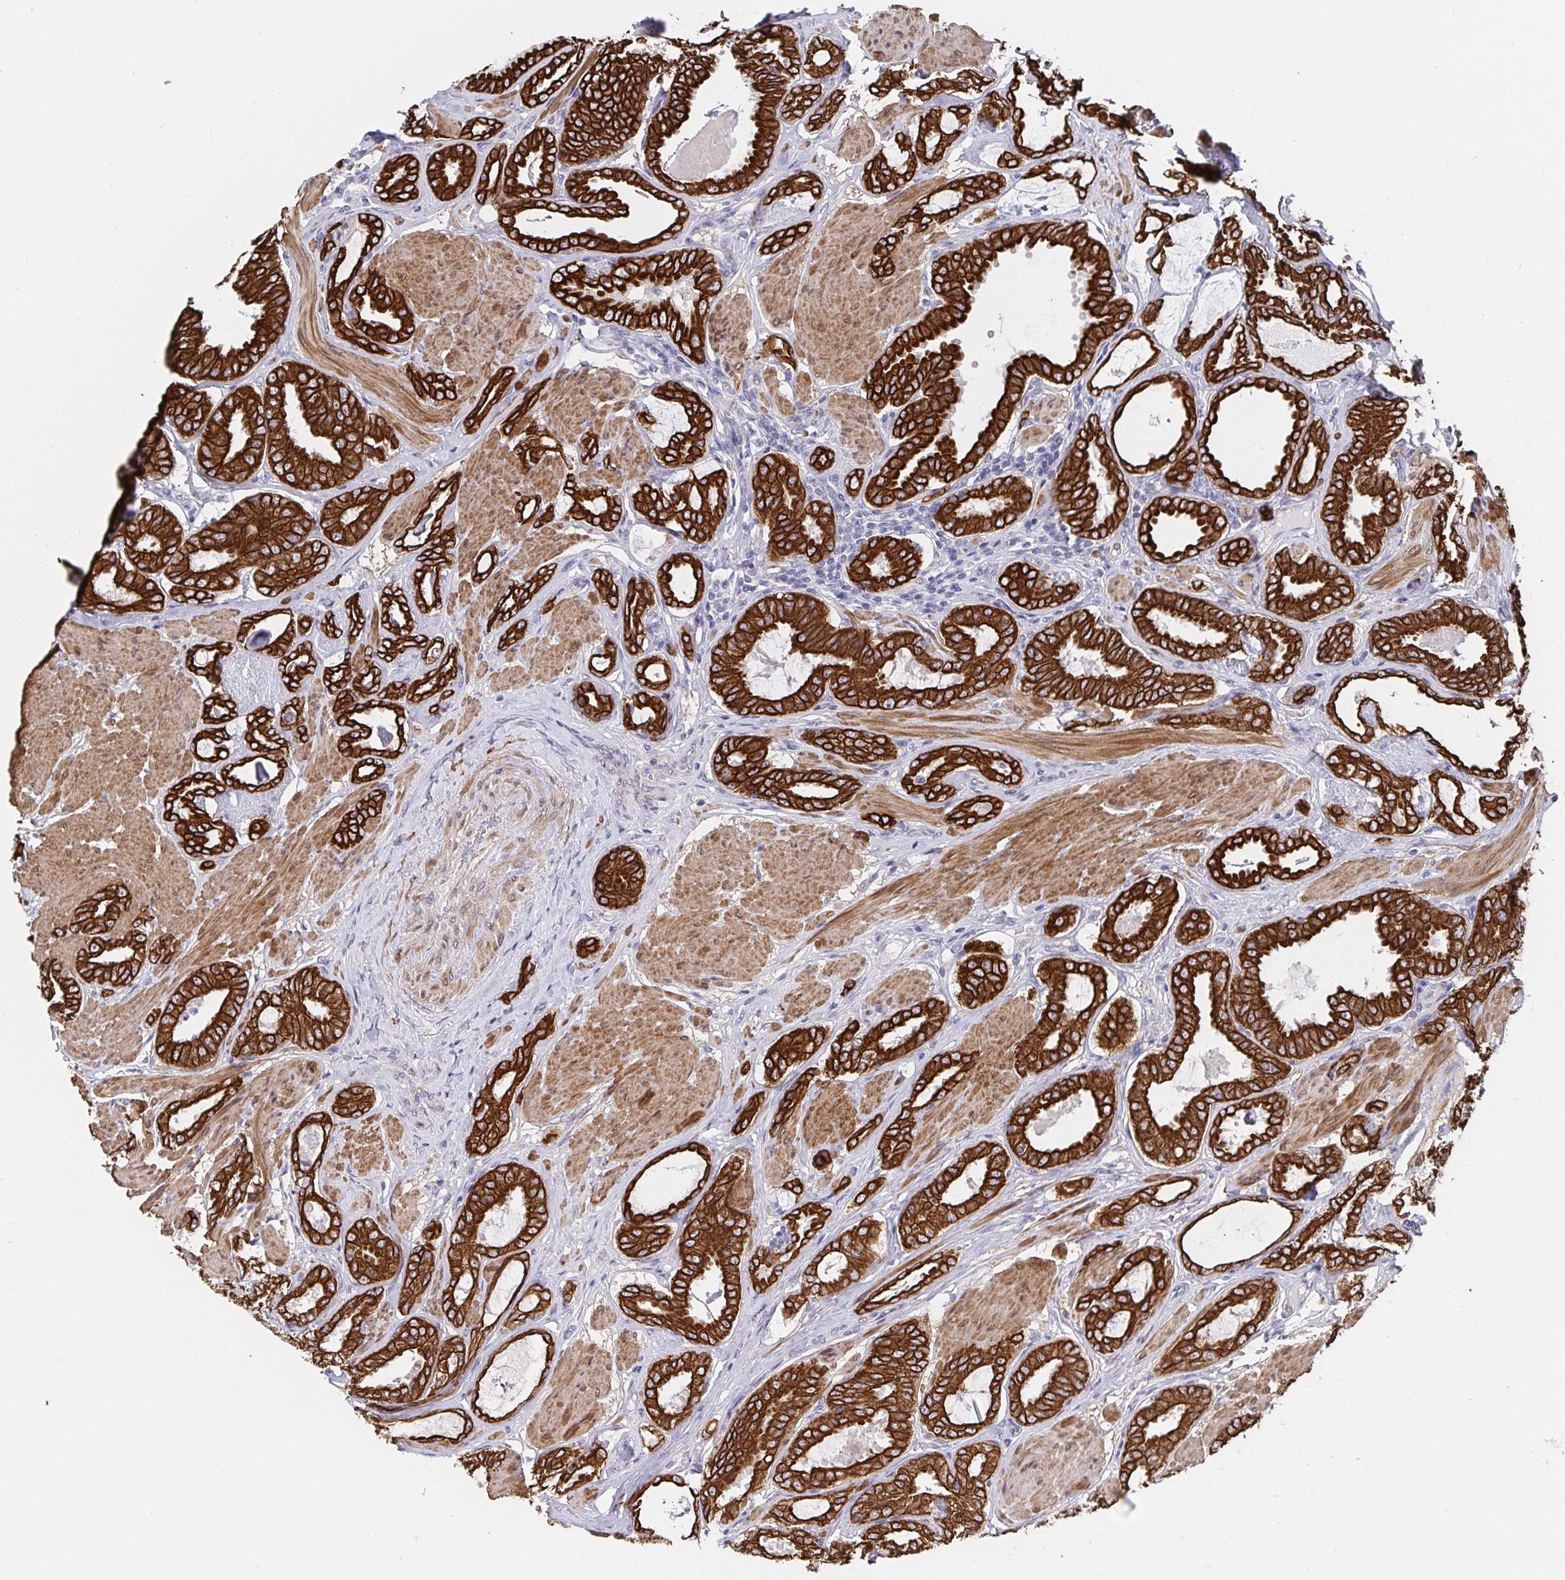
{"staining": {"intensity": "strong", "quantity": ">75%", "location": "cytoplasmic/membranous"}, "tissue": "prostate cancer", "cell_type": "Tumor cells", "image_type": "cancer", "snomed": [{"axis": "morphology", "description": "Adenocarcinoma, High grade"}, {"axis": "topography", "description": "Prostate"}], "caption": "Approximately >75% of tumor cells in prostate cancer demonstrate strong cytoplasmic/membranous protein staining as visualized by brown immunohistochemical staining.", "gene": "ZIK1", "patient": {"sex": "male", "age": 63}}